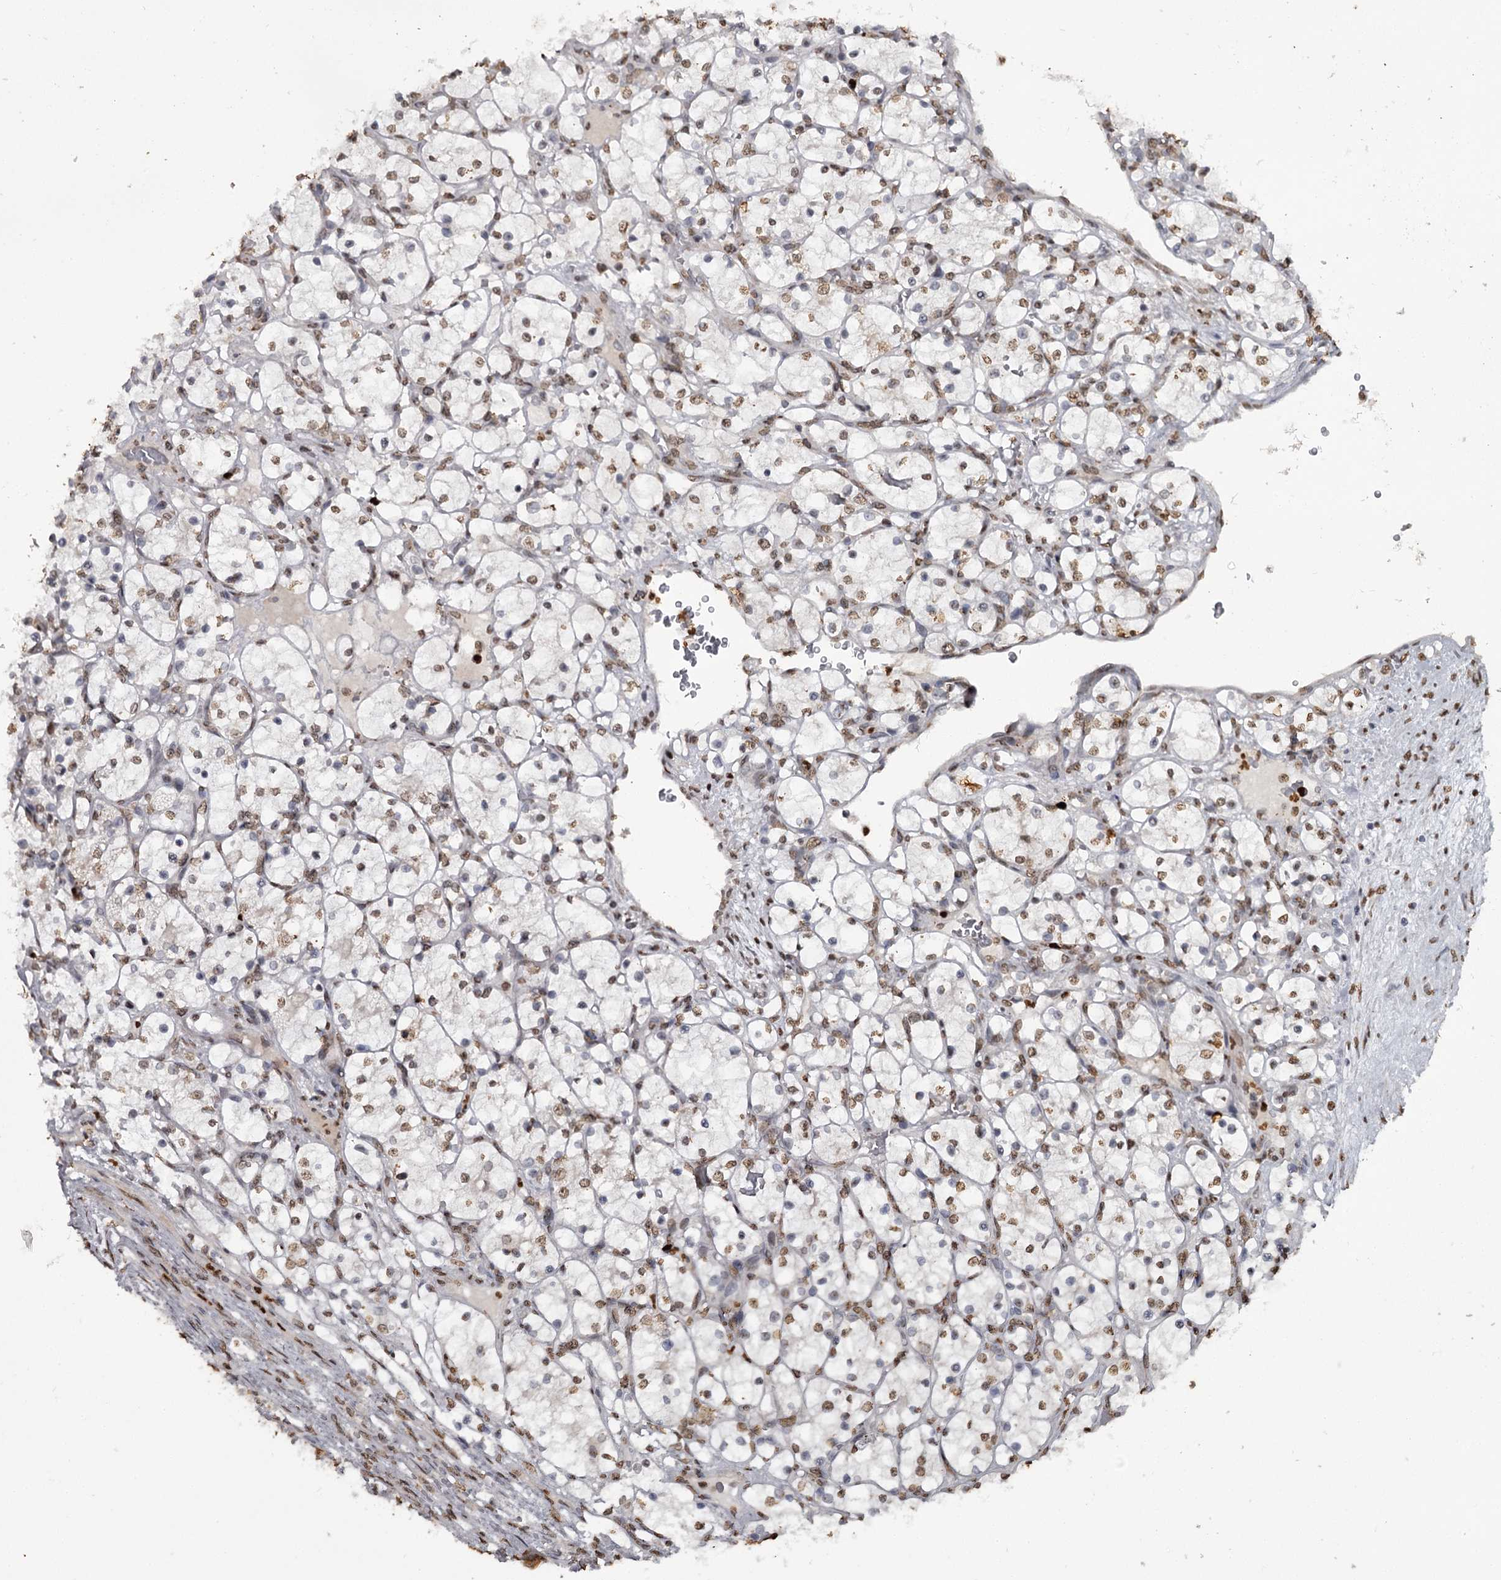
{"staining": {"intensity": "moderate", "quantity": ">75%", "location": "nuclear"}, "tissue": "renal cancer", "cell_type": "Tumor cells", "image_type": "cancer", "snomed": [{"axis": "morphology", "description": "Adenocarcinoma, NOS"}, {"axis": "topography", "description": "Kidney"}], "caption": "This micrograph exhibits IHC staining of human renal adenocarcinoma, with medium moderate nuclear staining in about >75% of tumor cells.", "gene": "THYN1", "patient": {"sex": "female", "age": 69}}